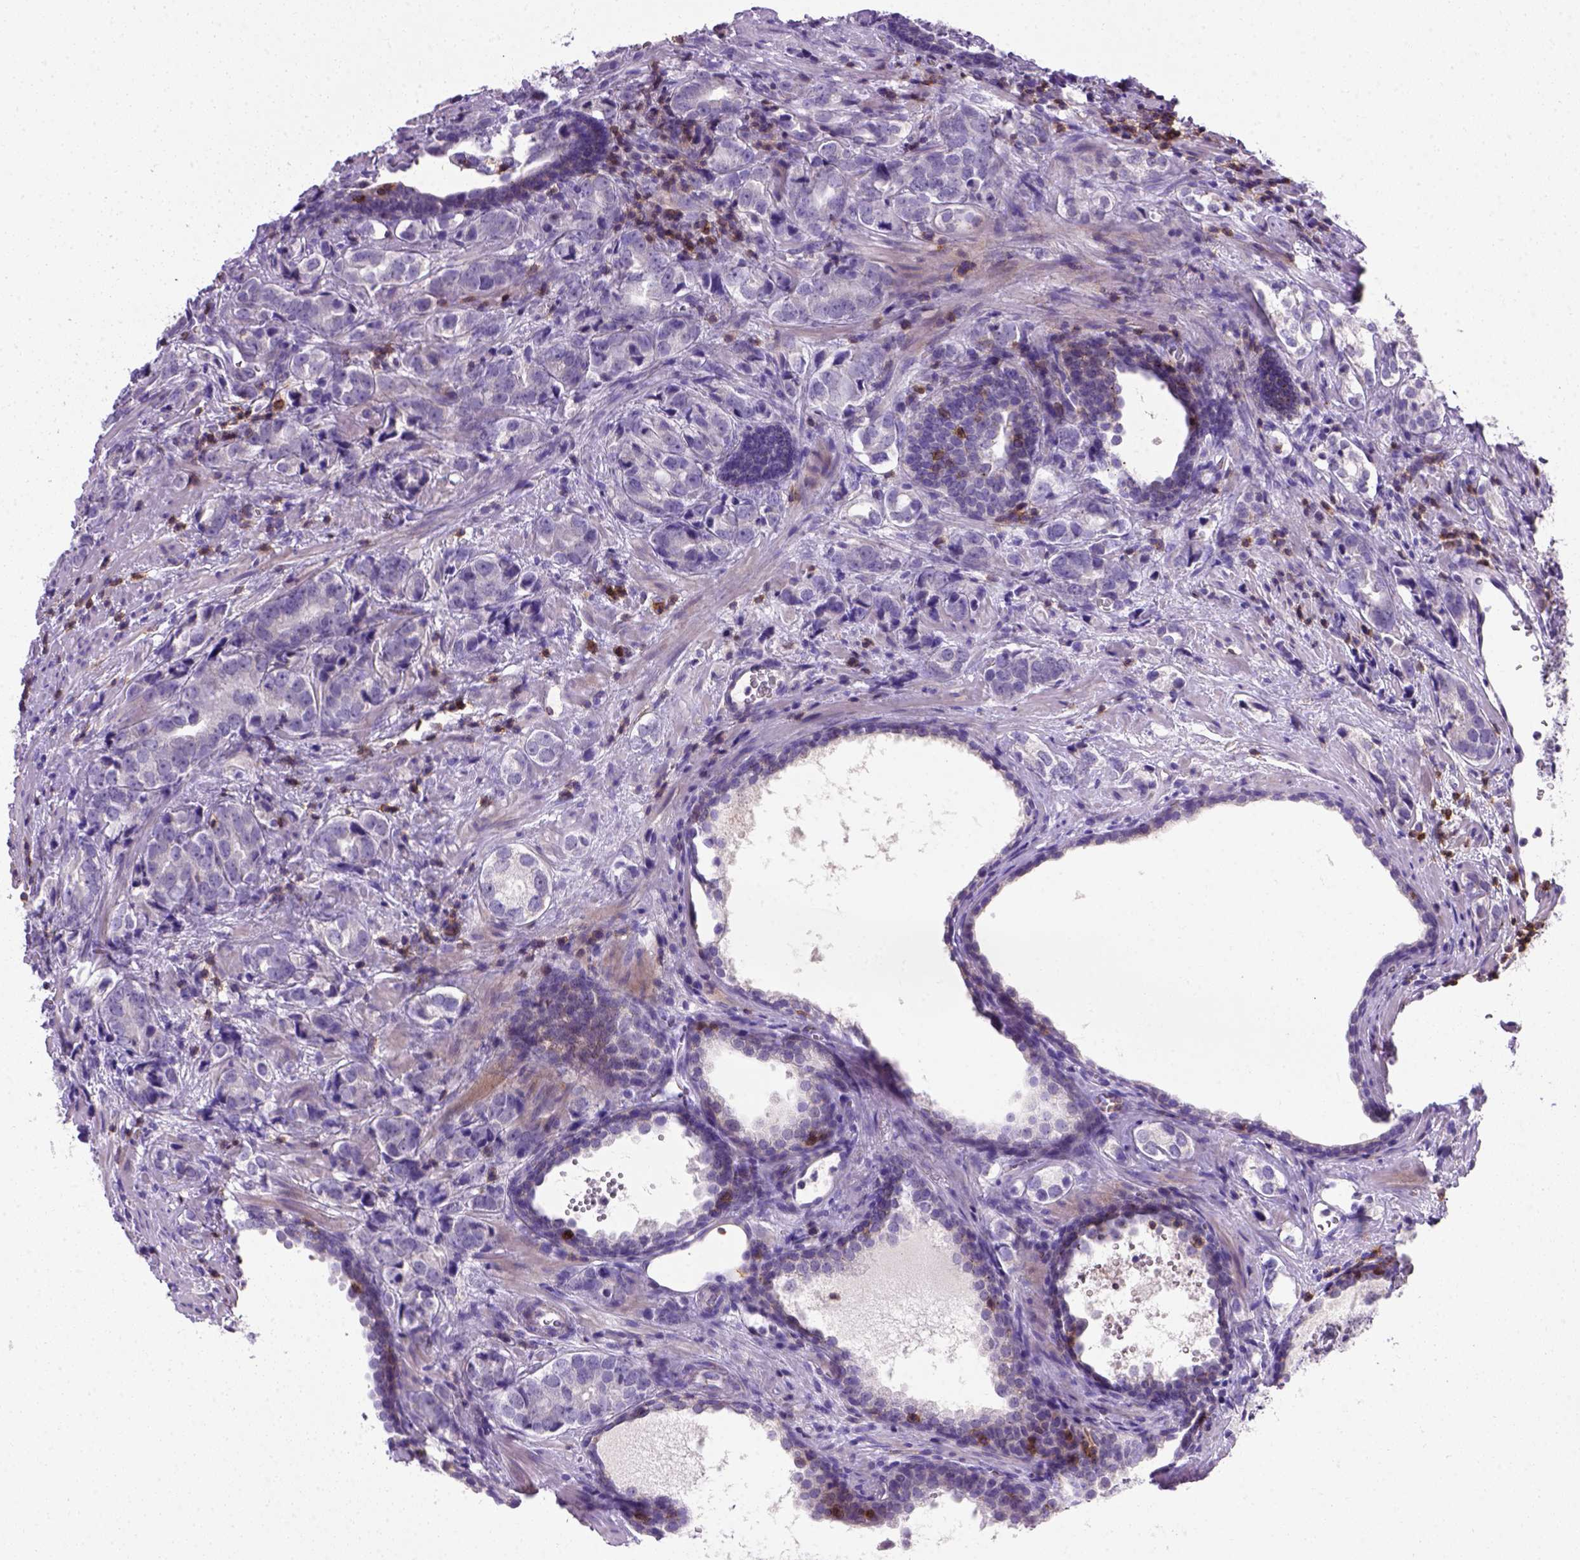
{"staining": {"intensity": "negative", "quantity": "none", "location": "none"}, "tissue": "prostate cancer", "cell_type": "Tumor cells", "image_type": "cancer", "snomed": [{"axis": "morphology", "description": "Adenocarcinoma, NOS"}, {"axis": "topography", "description": "Prostate and seminal vesicle, NOS"}], "caption": "Tumor cells are negative for brown protein staining in prostate adenocarcinoma. Nuclei are stained in blue.", "gene": "CD3E", "patient": {"sex": "male", "age": 63}}